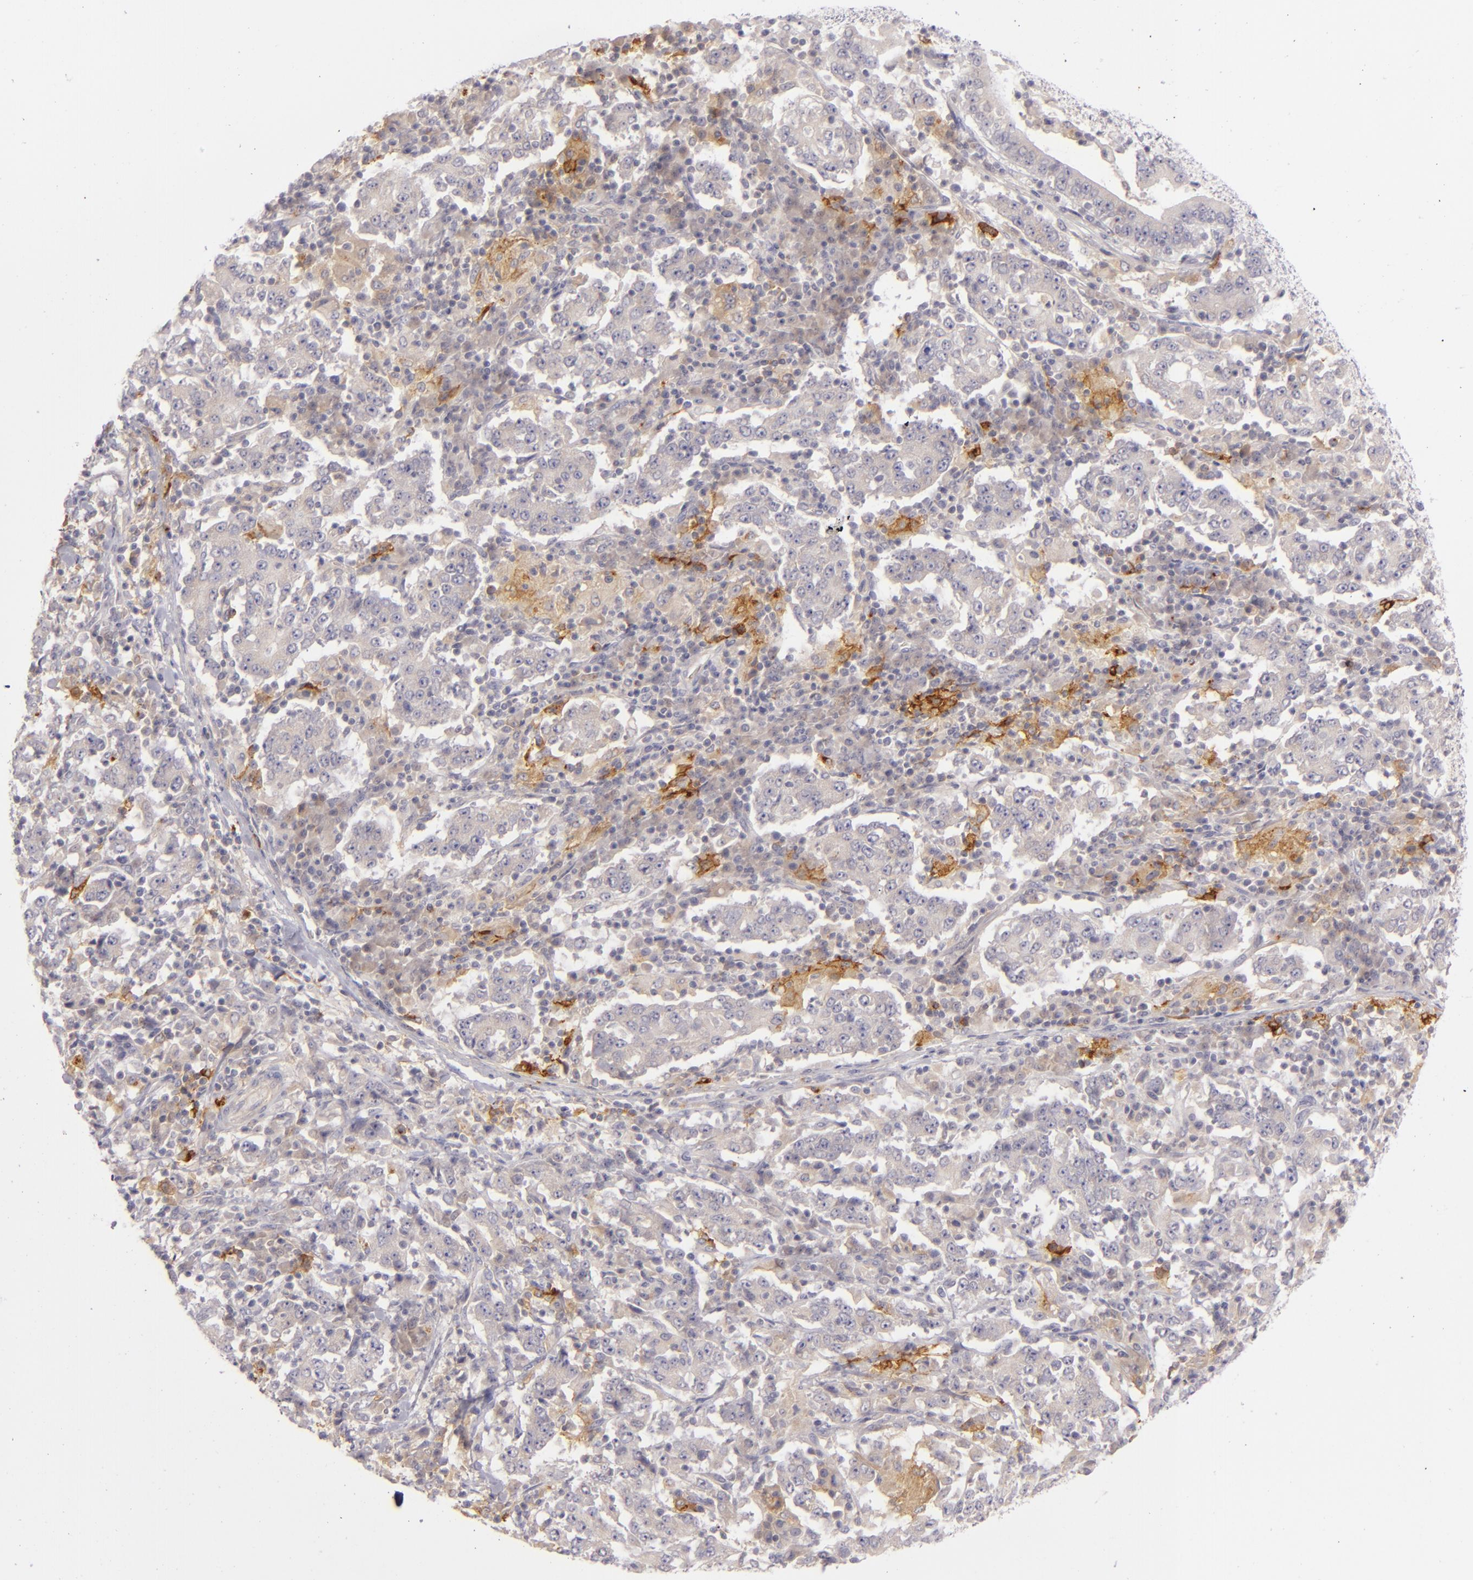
{"staining": {"intensity": "moderate", "quantity": "<25%", "location": "cytoplasmic/membranous"}, "tissue": "stomach cancer", "cell_type": "Tumor cells", "image_type": "cancer", "snomed": [{"axis": "morphology", "description": "Normal tissue, NOS"}, {"axis": "morphology", "description": "Adenocarcinoma, NOS"}, {"axis": "topography", "description": "Stomach, upper"}, {"axis": "topography", "description": "Stomach"}], "caption": "A low amount of moderate cytoplasmic/membranous expression is seen in about <25% of tumor cells in adenocarcinoma (stomach) tissue.", "gene": "CD83", "patient": {"sex": "male", "age": 59}}